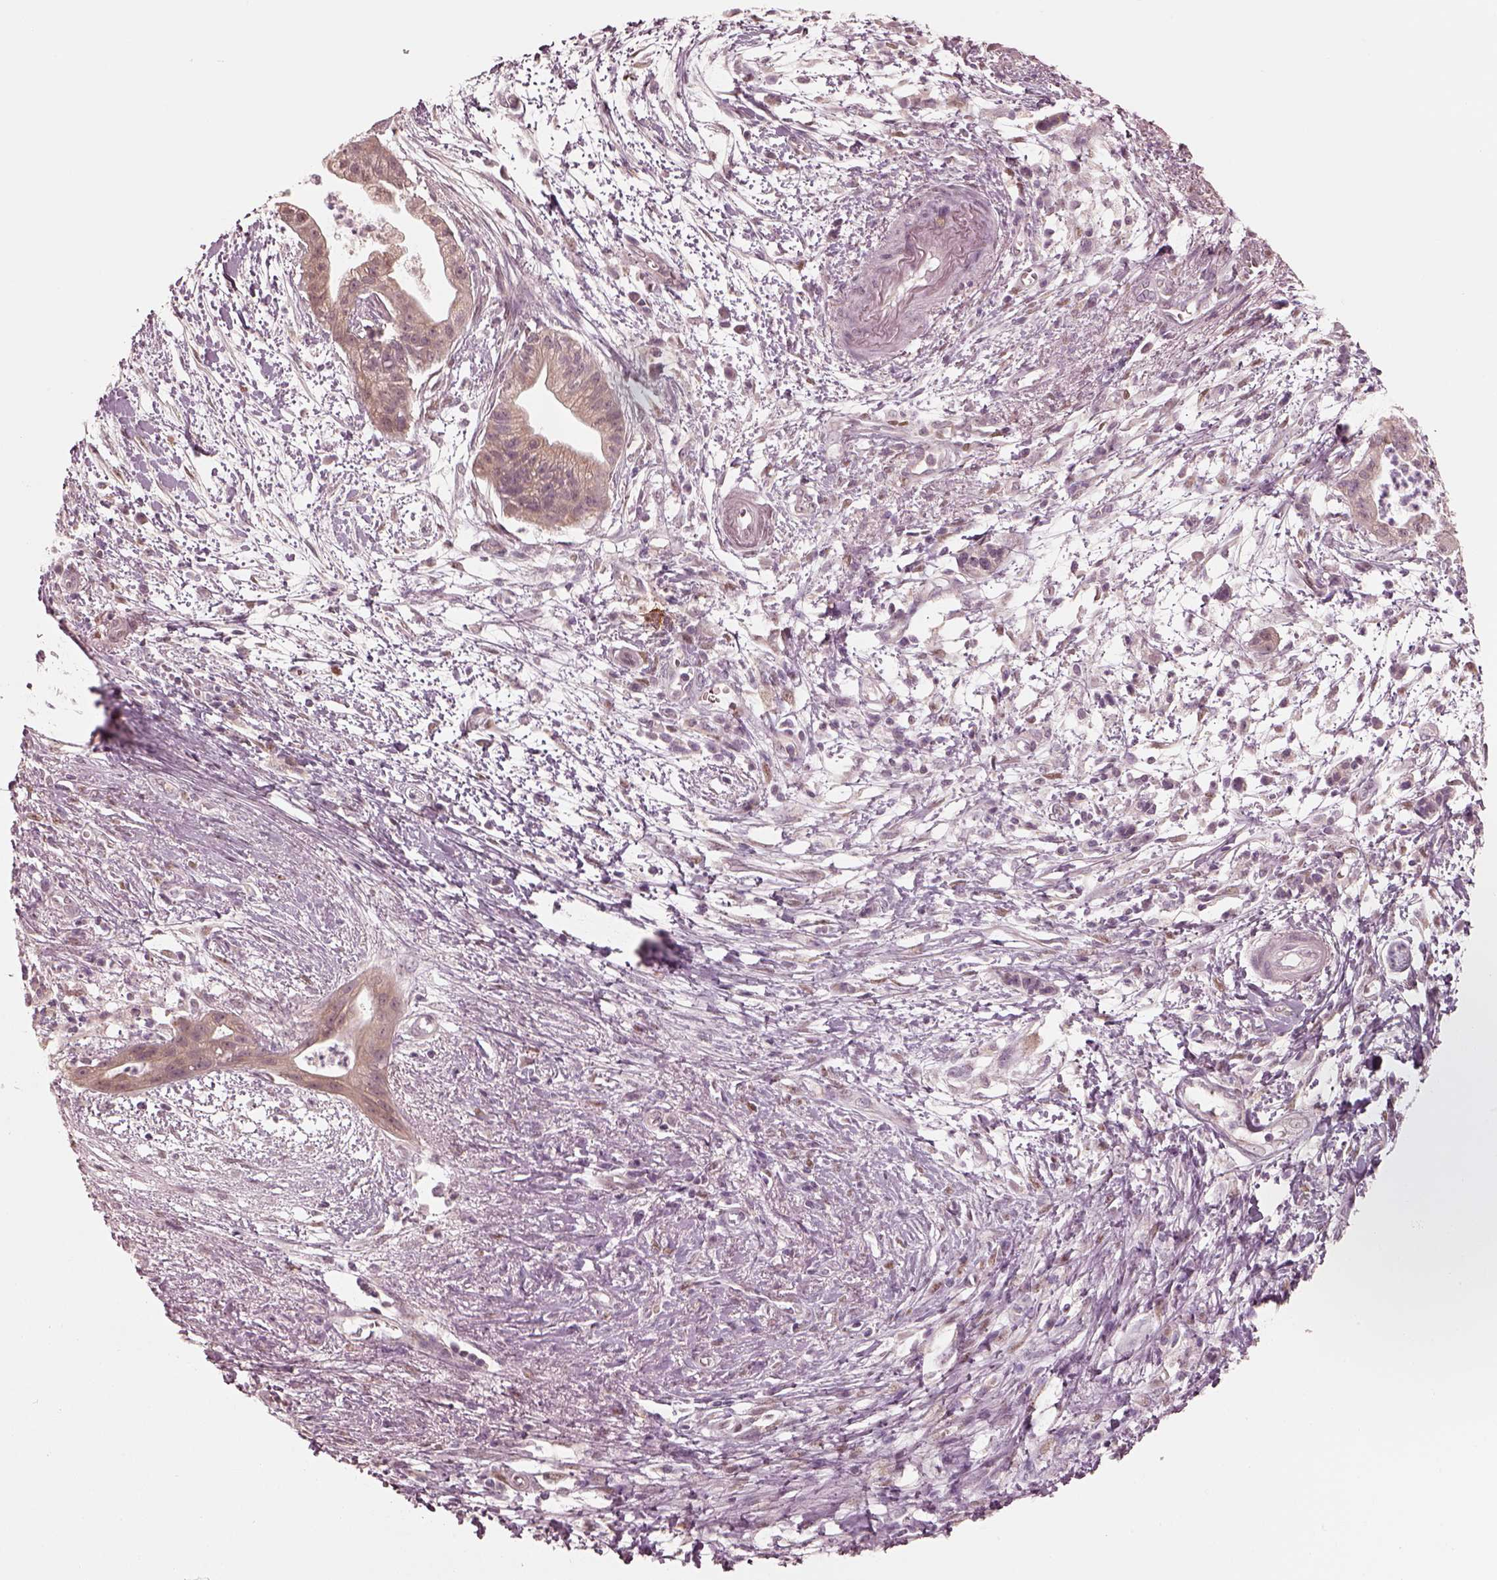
{"staining": {"intensity": "weak", "quantity": "25%-75%", "location": "cytoplasmic/membranous"}, "tissue": "pancreatic cancer", "cell_type": "Tumor cells", "image_type": "cancer", "snomed": [{"axis": "morphology", "description": "Normal tissue, NOS"}, {"axis": "morphology", "description": "Adenocarcinoma, NOS"}, {"axis": "topography", "description": "Lymph node"}, {"axis": "topography", "description": "Pancreas"}], "caption": "About 25%-75% of tumor cells in pancreatic cancer display weak cytoplasmic/membranous protein positivity as visualized by brown immunohistochemical staining.", "gene": "IQCB1", "patient": {"sex": "female", "age": 58}}